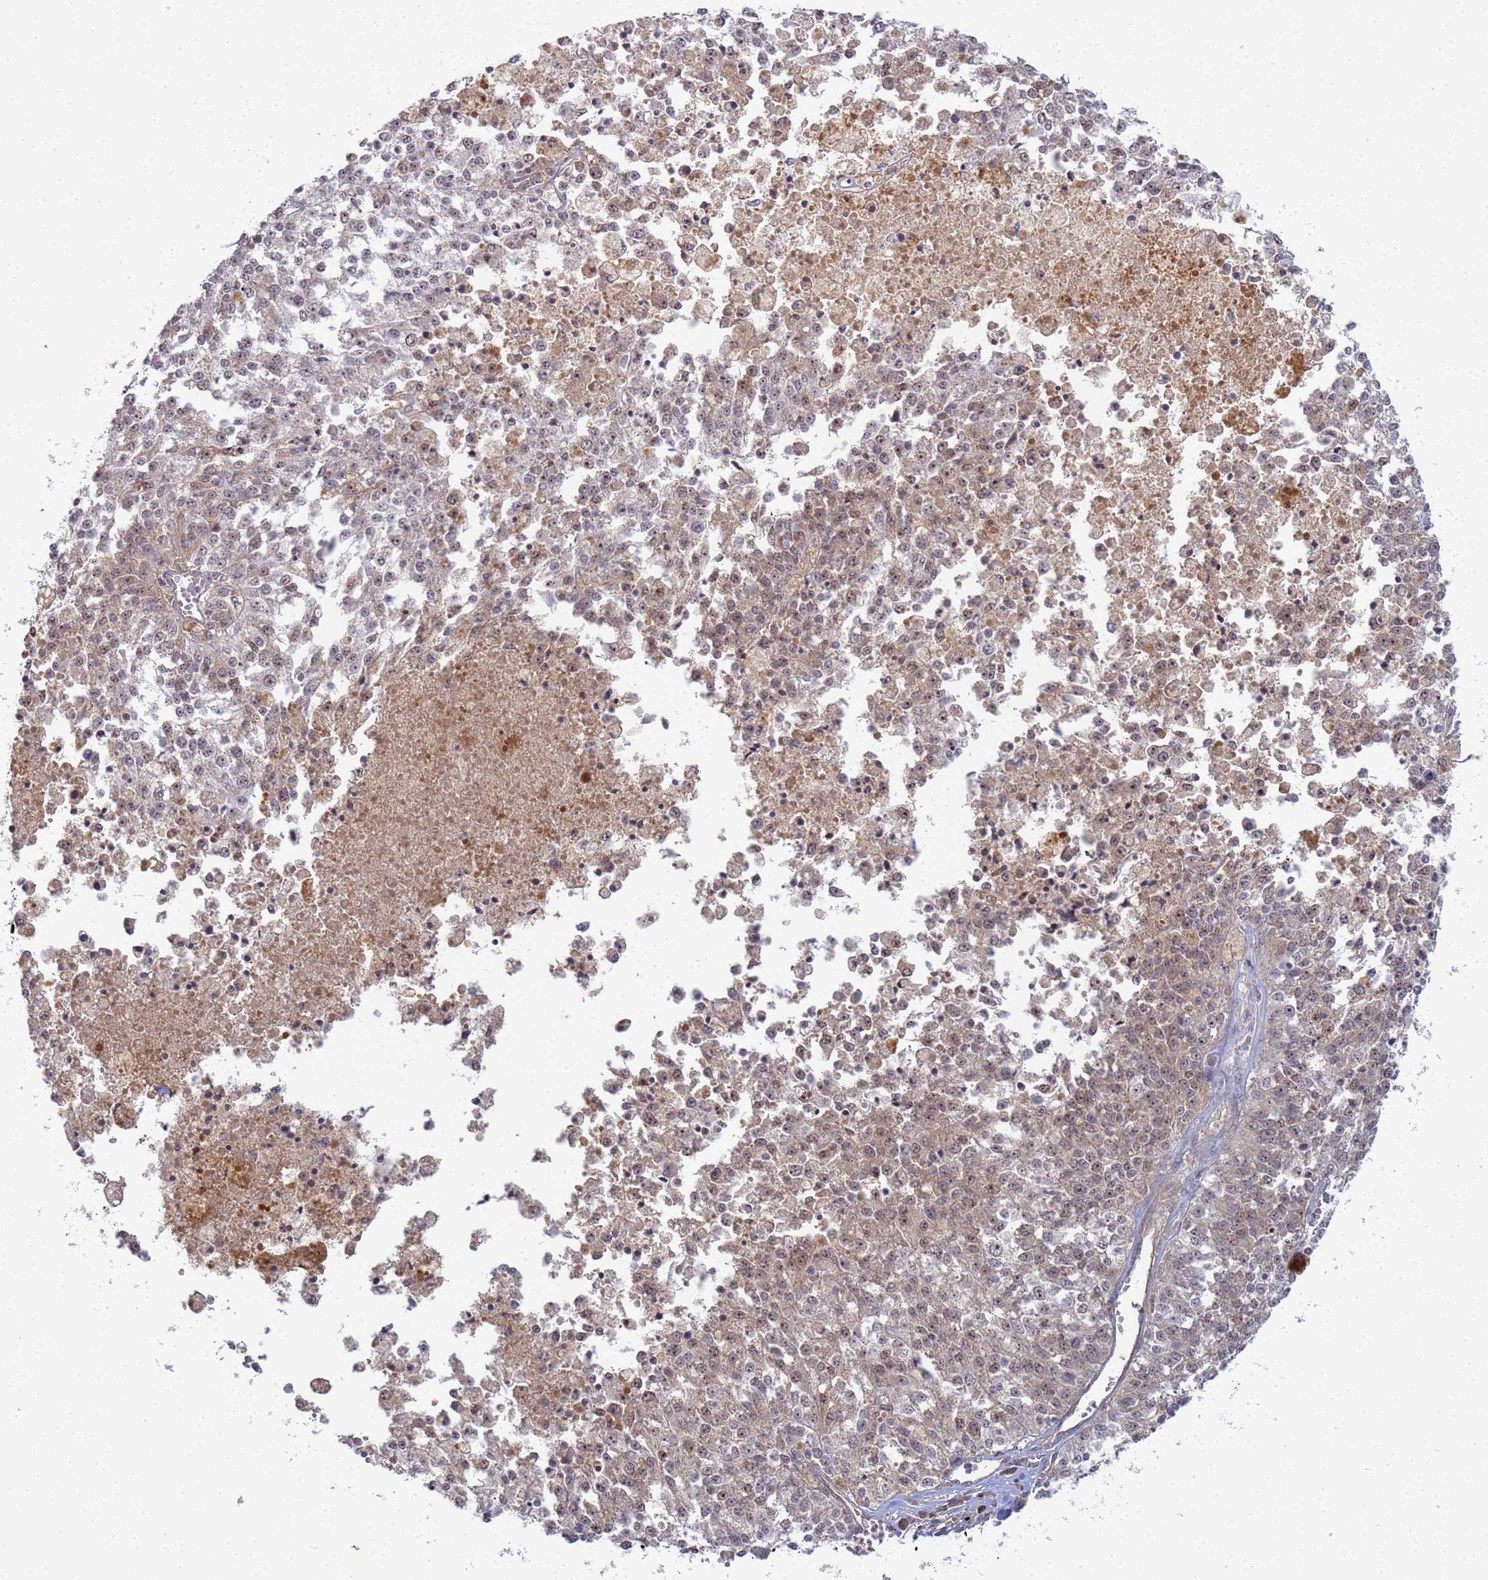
{"staining": {"intensity": "weak", "quantity": "25%-75%", "location": "nuclear"}, "tissue": "melanoma", "cell_type": "Tumor cells", "image_type": "cancer", "snomed": [{"axis": "morphology", "description": "Malignant melanoma, NOS"}, {"axis": "topography", "description": "Skin"}], "caption": "DAB immunohistochemical staining of human melanoma displays weak nuclear protein staining in approximately 25%-75% of tumor cells.", "gene": "SHARPIN", "patient": {"sex": "female", "age": 64}}